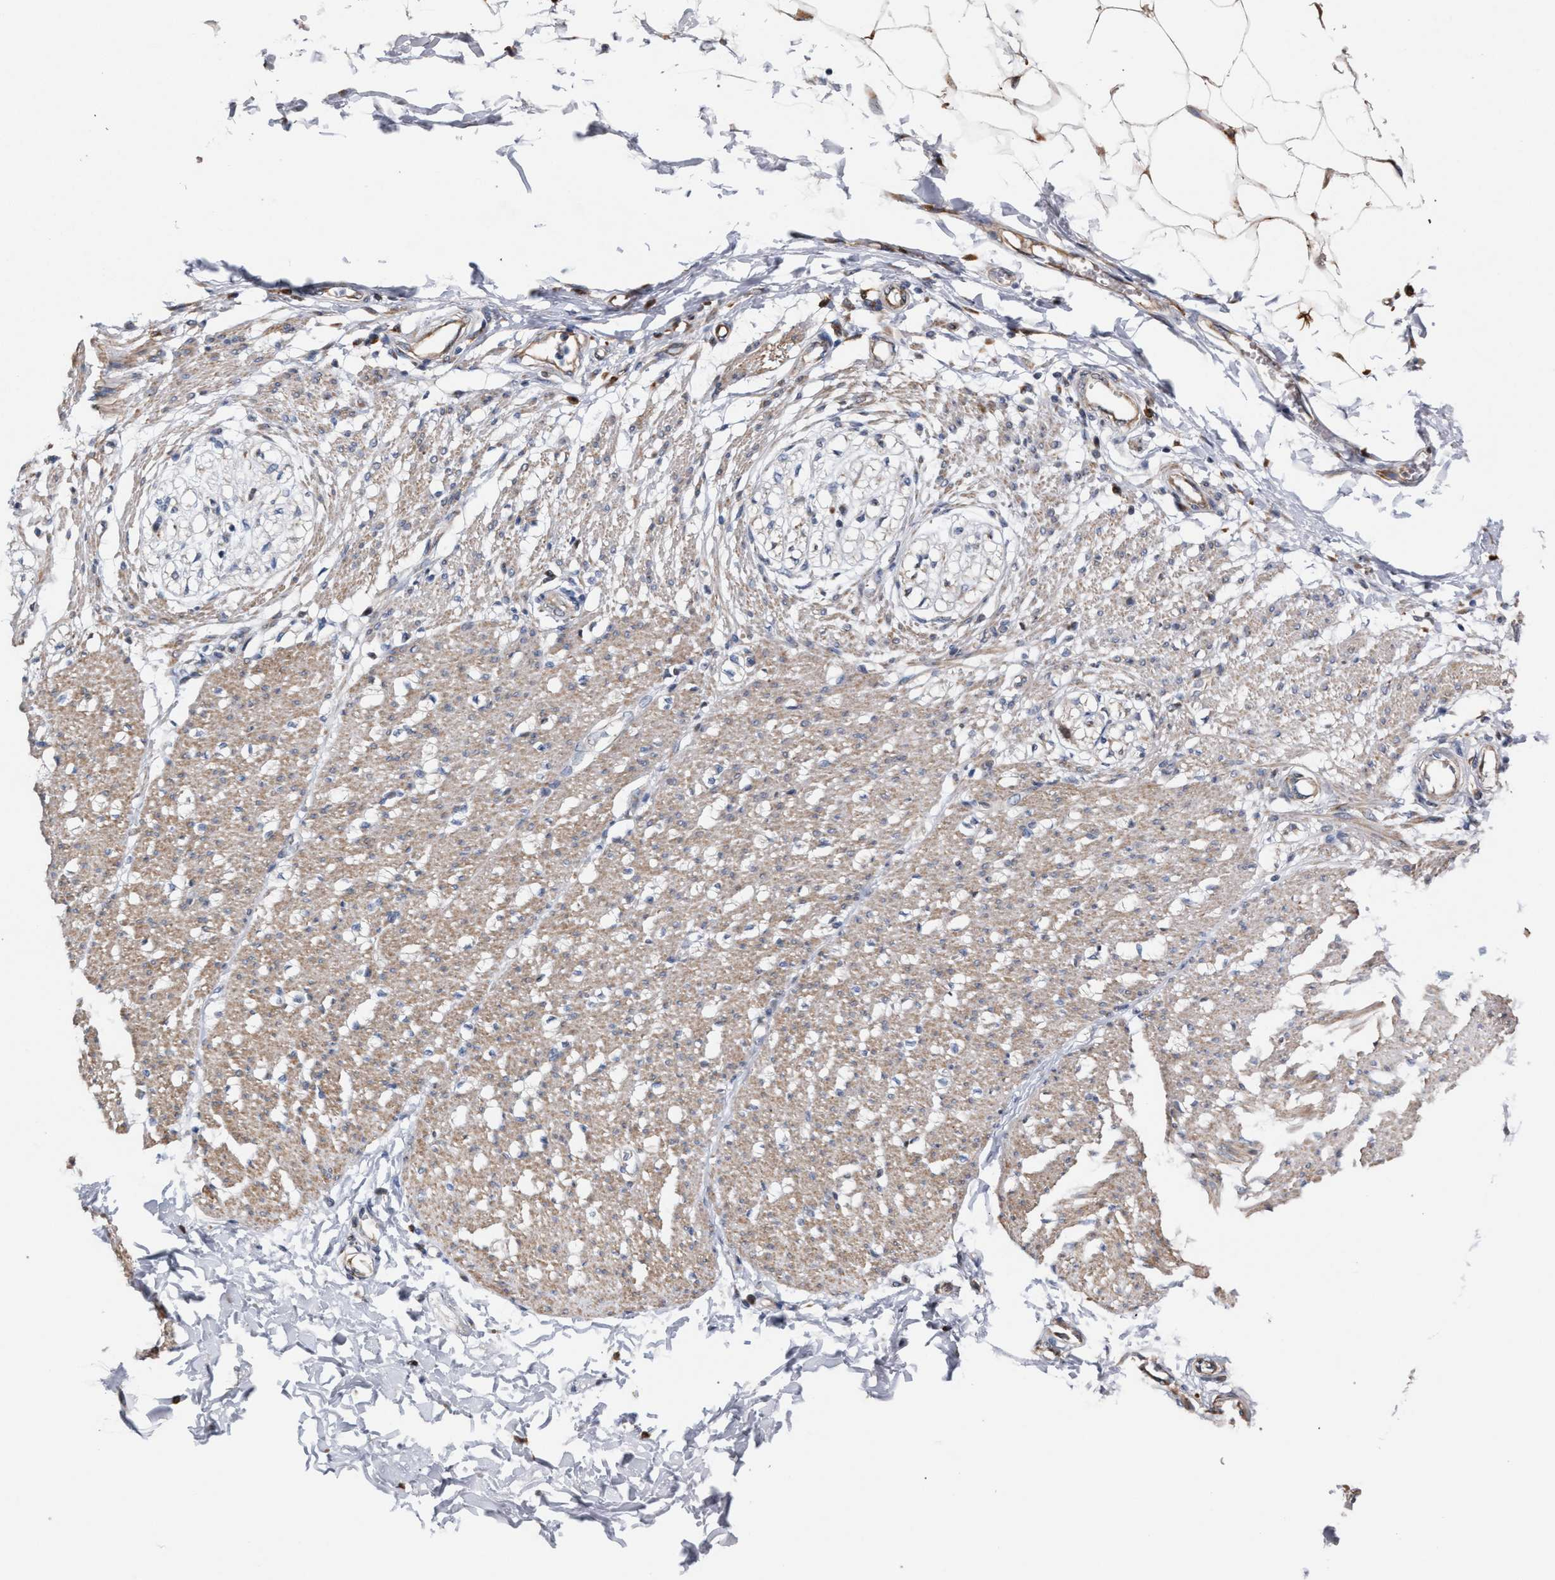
{"staining": {"intensity": "moderate", "quantity": "25%-75%", "location": "cytoplasmic/membranous"}, "tissue": "smooth muscle", "cell_type": "Smooth muscle cells", "image_type": "normal", "snomed": [{"axis": "morphology", "description": "Normal tissue, NOS"}, {"axis": "morphology", "description": "Adenocarcinoma, NOS"}, {"axis": "topography", "description": "Colon"}, {"axis": "topography", "description": "Peripheral nerve tissue"}], "caption": "Moderate cytoplasmic/membranous protein staining is identified in about 25%-75% of smooth muscle cells in smooth muscle. (DAB = brown stain, brightfield microscopy at high magnification).", "gene": "RNF135", "patient": {"sex": "male", "age": 14}}